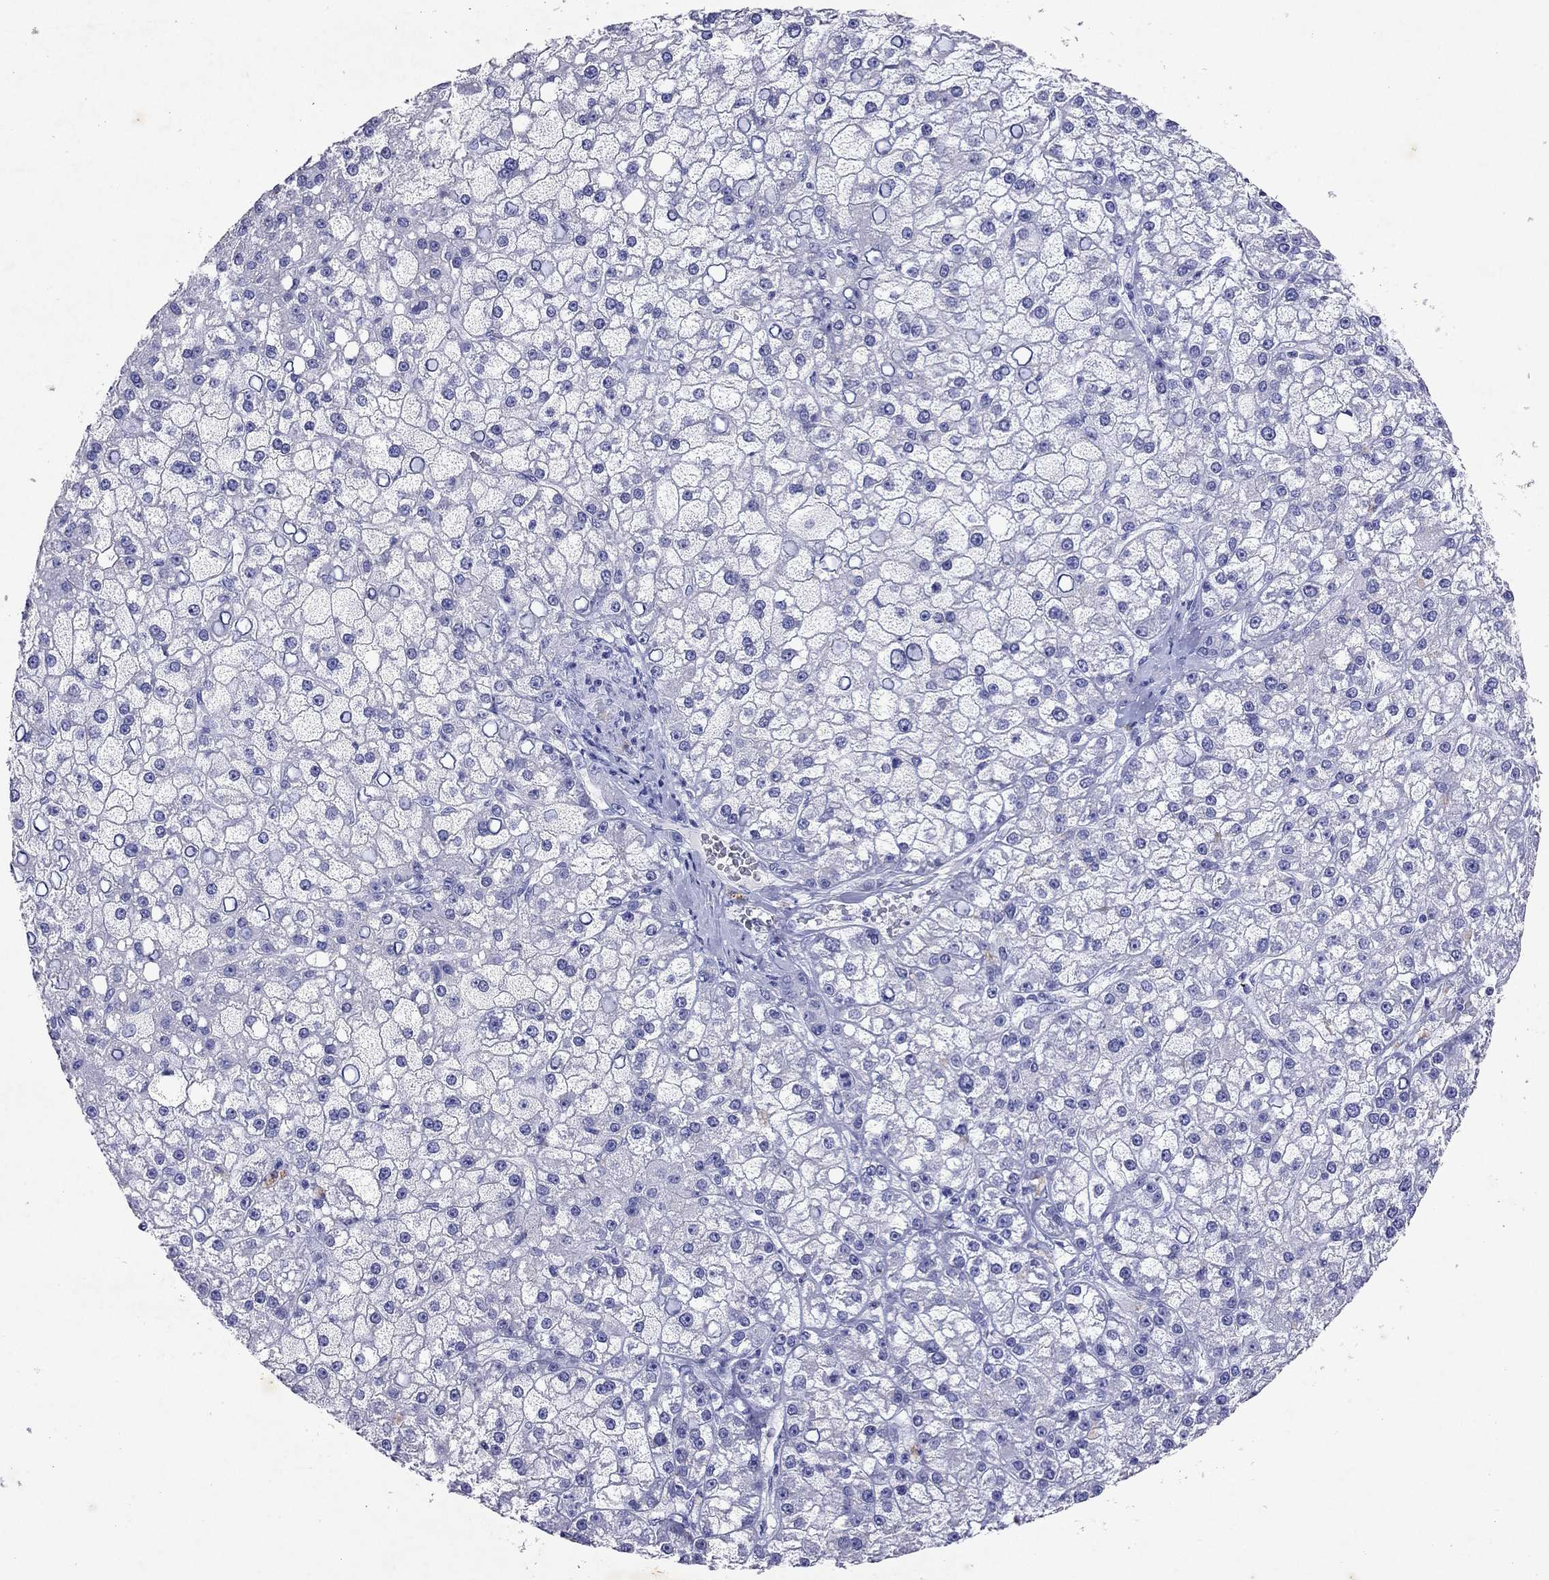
{"staining": {"intensity": "negative", "quantity": "none", "location": "none"}, "tissue": "liver cancer", "cell_type": "Tumor cells", "image_type": "cancer", "snomed": [{"axis": "morphology", "description": "Carcinoma, Hepatocellular, NOS"}, {"axis": "topography", "description": "Liver"}], "caption": "High magnification brightfield microscopy of hepatocellular carcinoma (liver) stained with DAB (3,3'-diaminobenzidine) (brown) and counterstained with hematoxylin (blue): tumor cells show no significant expression.", "gene": "ARMC12", "patient": {"sex": "male", "age": 67}}